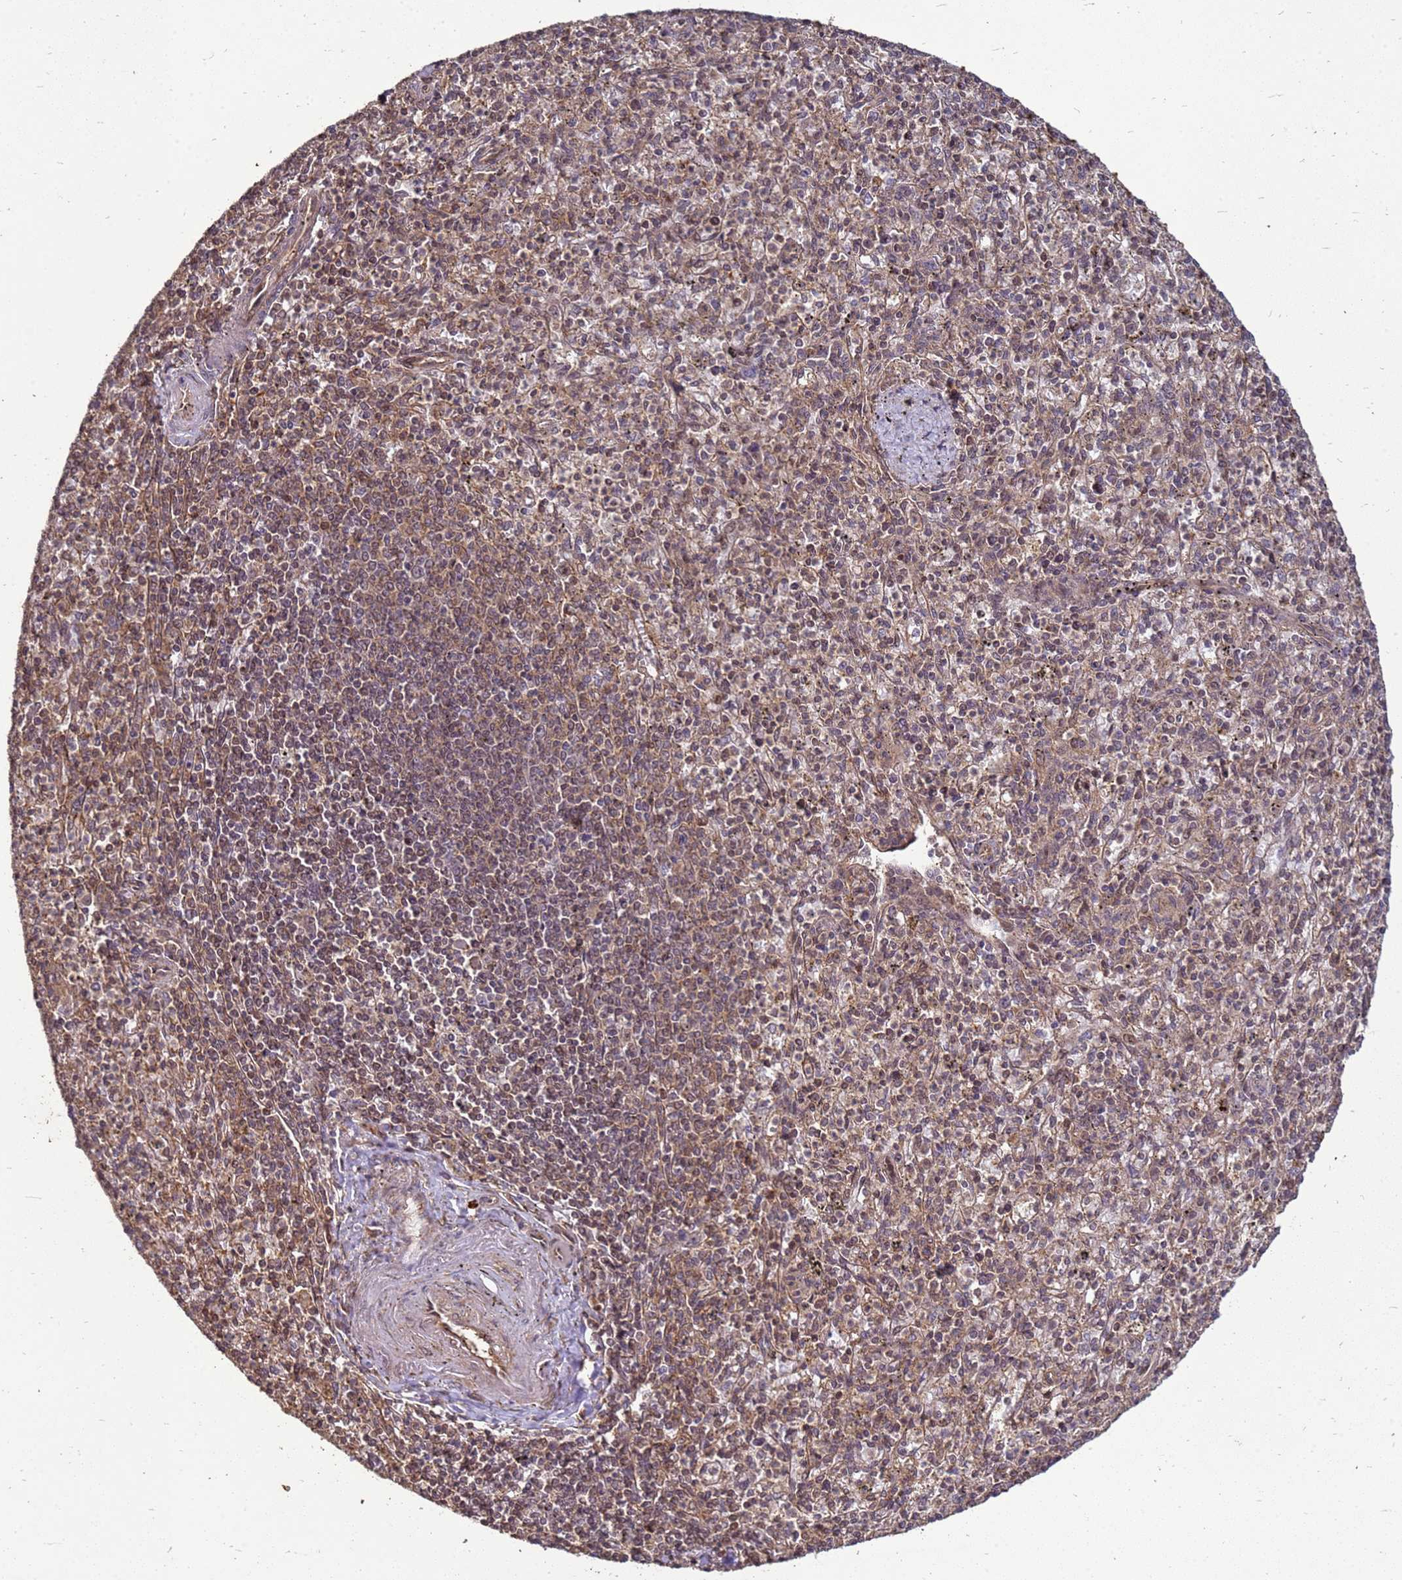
{"staining": {"intensity": "weak", "quantity": "<25%", "location": "cytoplasmic/membranous"}, "tissue": "spleen", "cell_type": "Cells in red pulp", "image_type": "normal", "snomed": [{"axis": "morphology", "description": "Normal tissue, NOS"}, {"axis": "topography", "description": "Spleen"}], "caption": "High power microscopy micrograph of an immunohistochemistry (IHC) photomicrograph of unremarkable spleen, revealing no significant positivity in cells in red pulp.", "gene": "CRBN", "patient": {"sex": "male", "age": 72}}